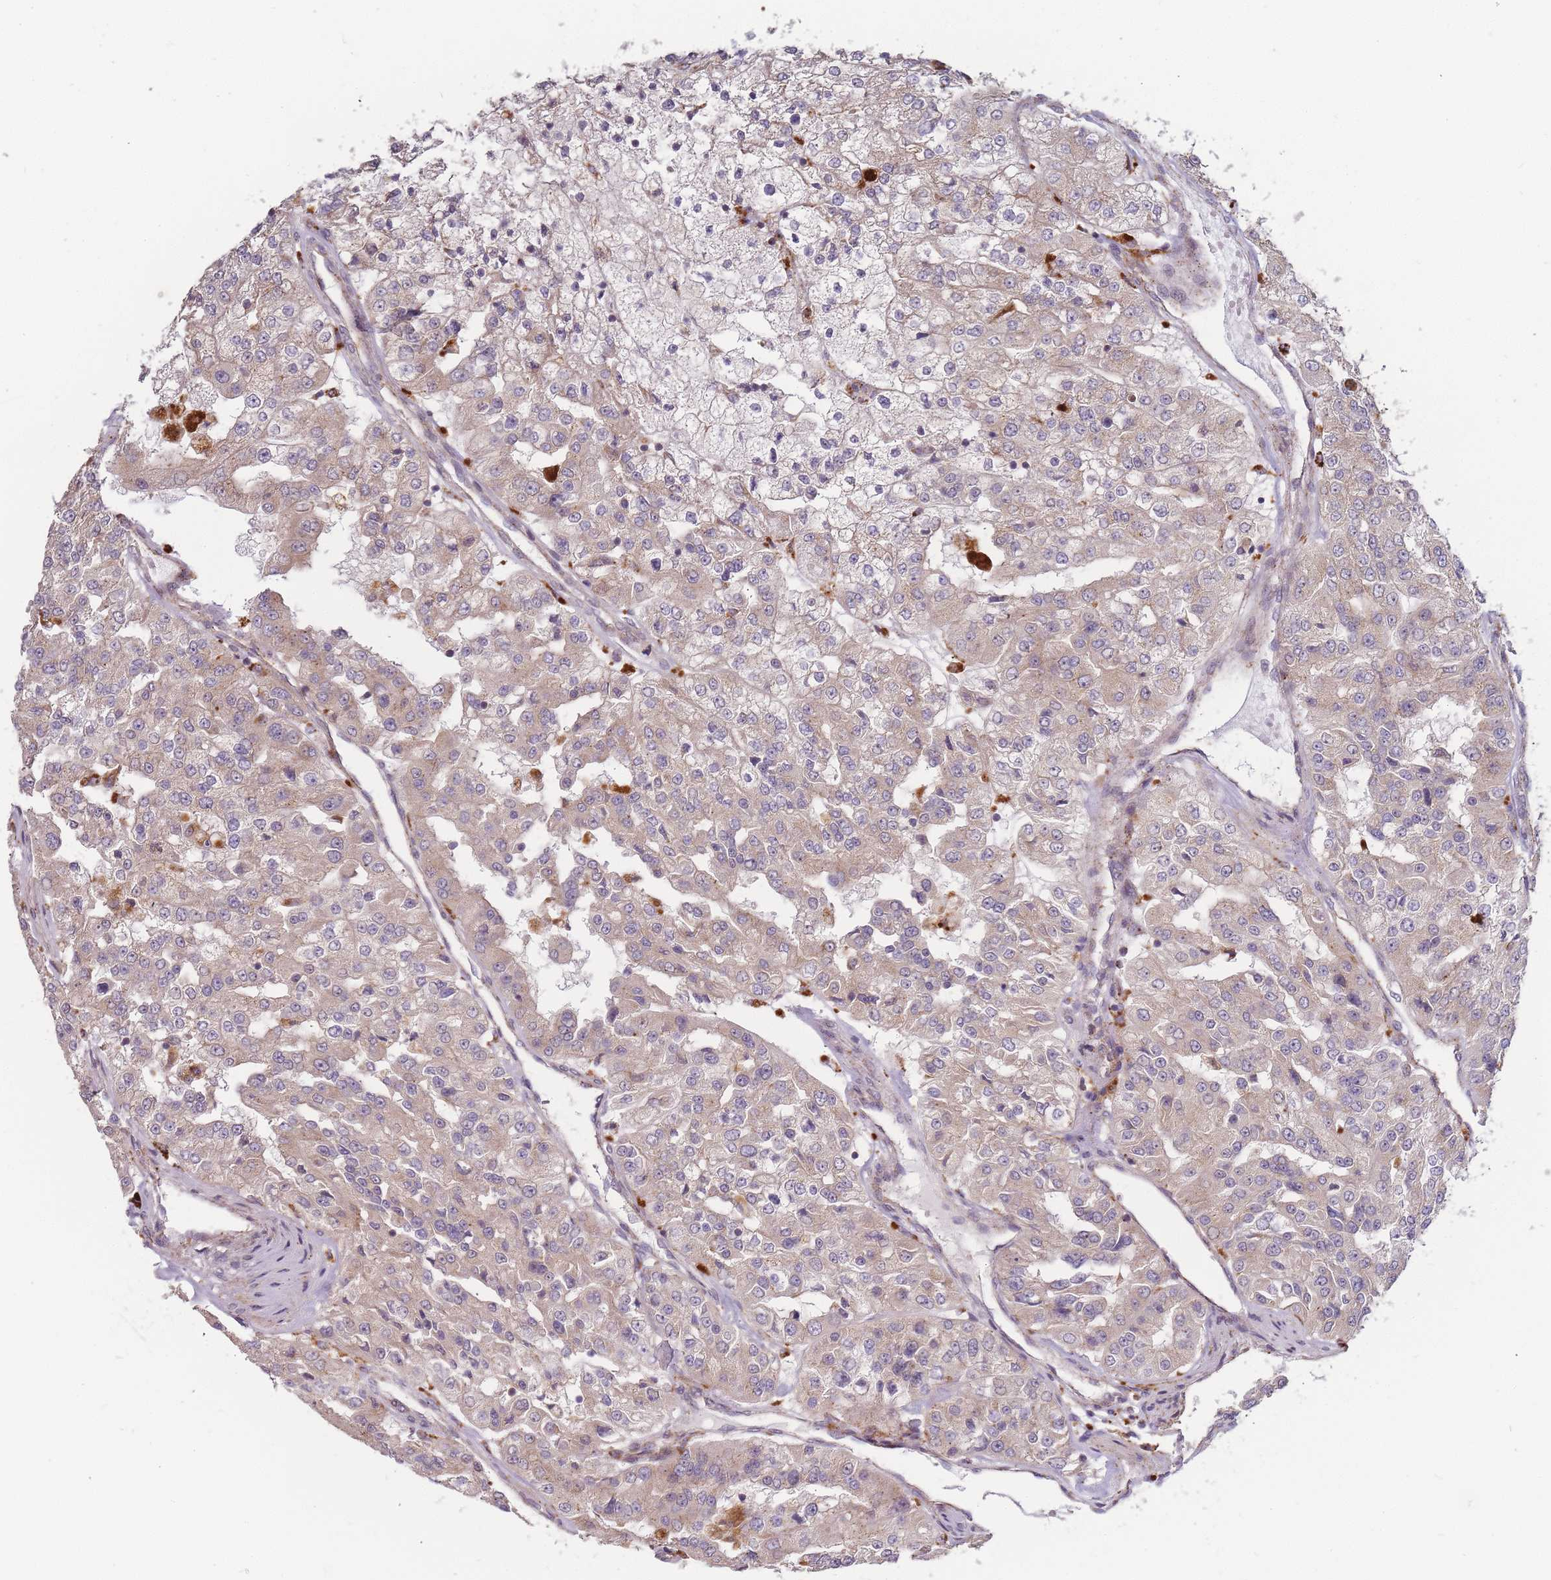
{"staining": {"intensity": "weak", "quantity": ">75%", "location": "cytoplasmic/membranous"}, "tissue": "renal cancer", "cell_type": "Tumor cells", "image_type": "cancer", "snomed": [{"axis": "morphology", "description": "Adenocarcinoma, NOS"}, {"axis": "topography", "description": "Kidney"}], "caption": "Protein staining shows weak cytoplasmic/membranous positivity in about >75% of tumor cells in renal cancer.", "gene": "ATG5", "patient": {"sex": "female", "age": 63}}